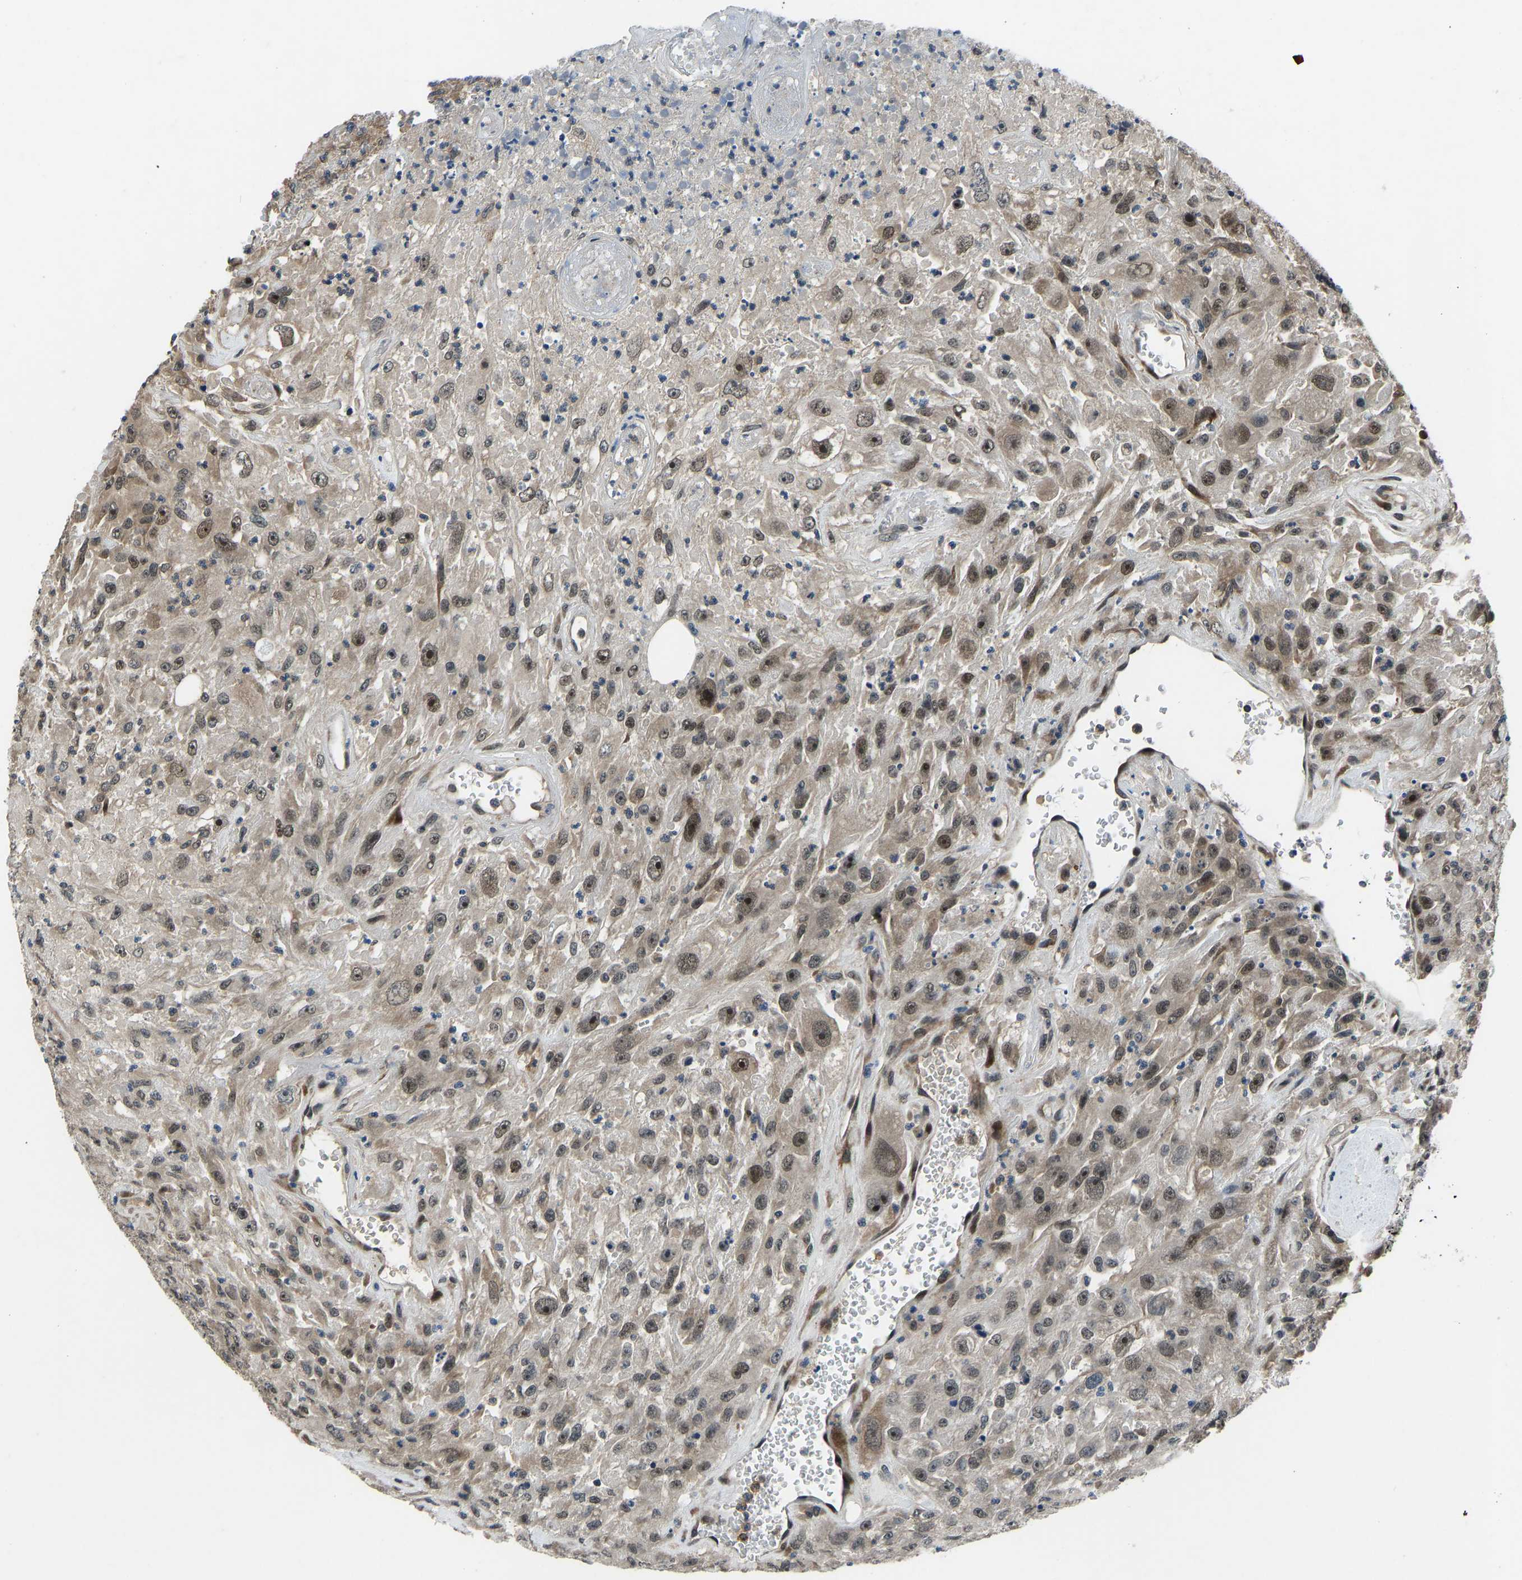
{"staining": {"intensity": "moderate", "quantity": ">75%", "location": "cytoplasmic/membranous,nuclear"}, "tissue": "urothelial cancer", "cell_type": "Tumor cells", "image_type": "cancer", "snomed": [{"axis": "morphology", "description": "Urothelial carcinoma, High grade"}, {"axis": "topography", "description": "Urinary bladder"}], "caption": "There is medium levels of moderate cytoplasmic/membranous and nuclear staining in tumor cells of high-grade urothelial carcinoma, as demonstrated by immunohistochemical staining (brown color).", "gene": "RLIM", "patient": {"sex": "male", "age": 46}}